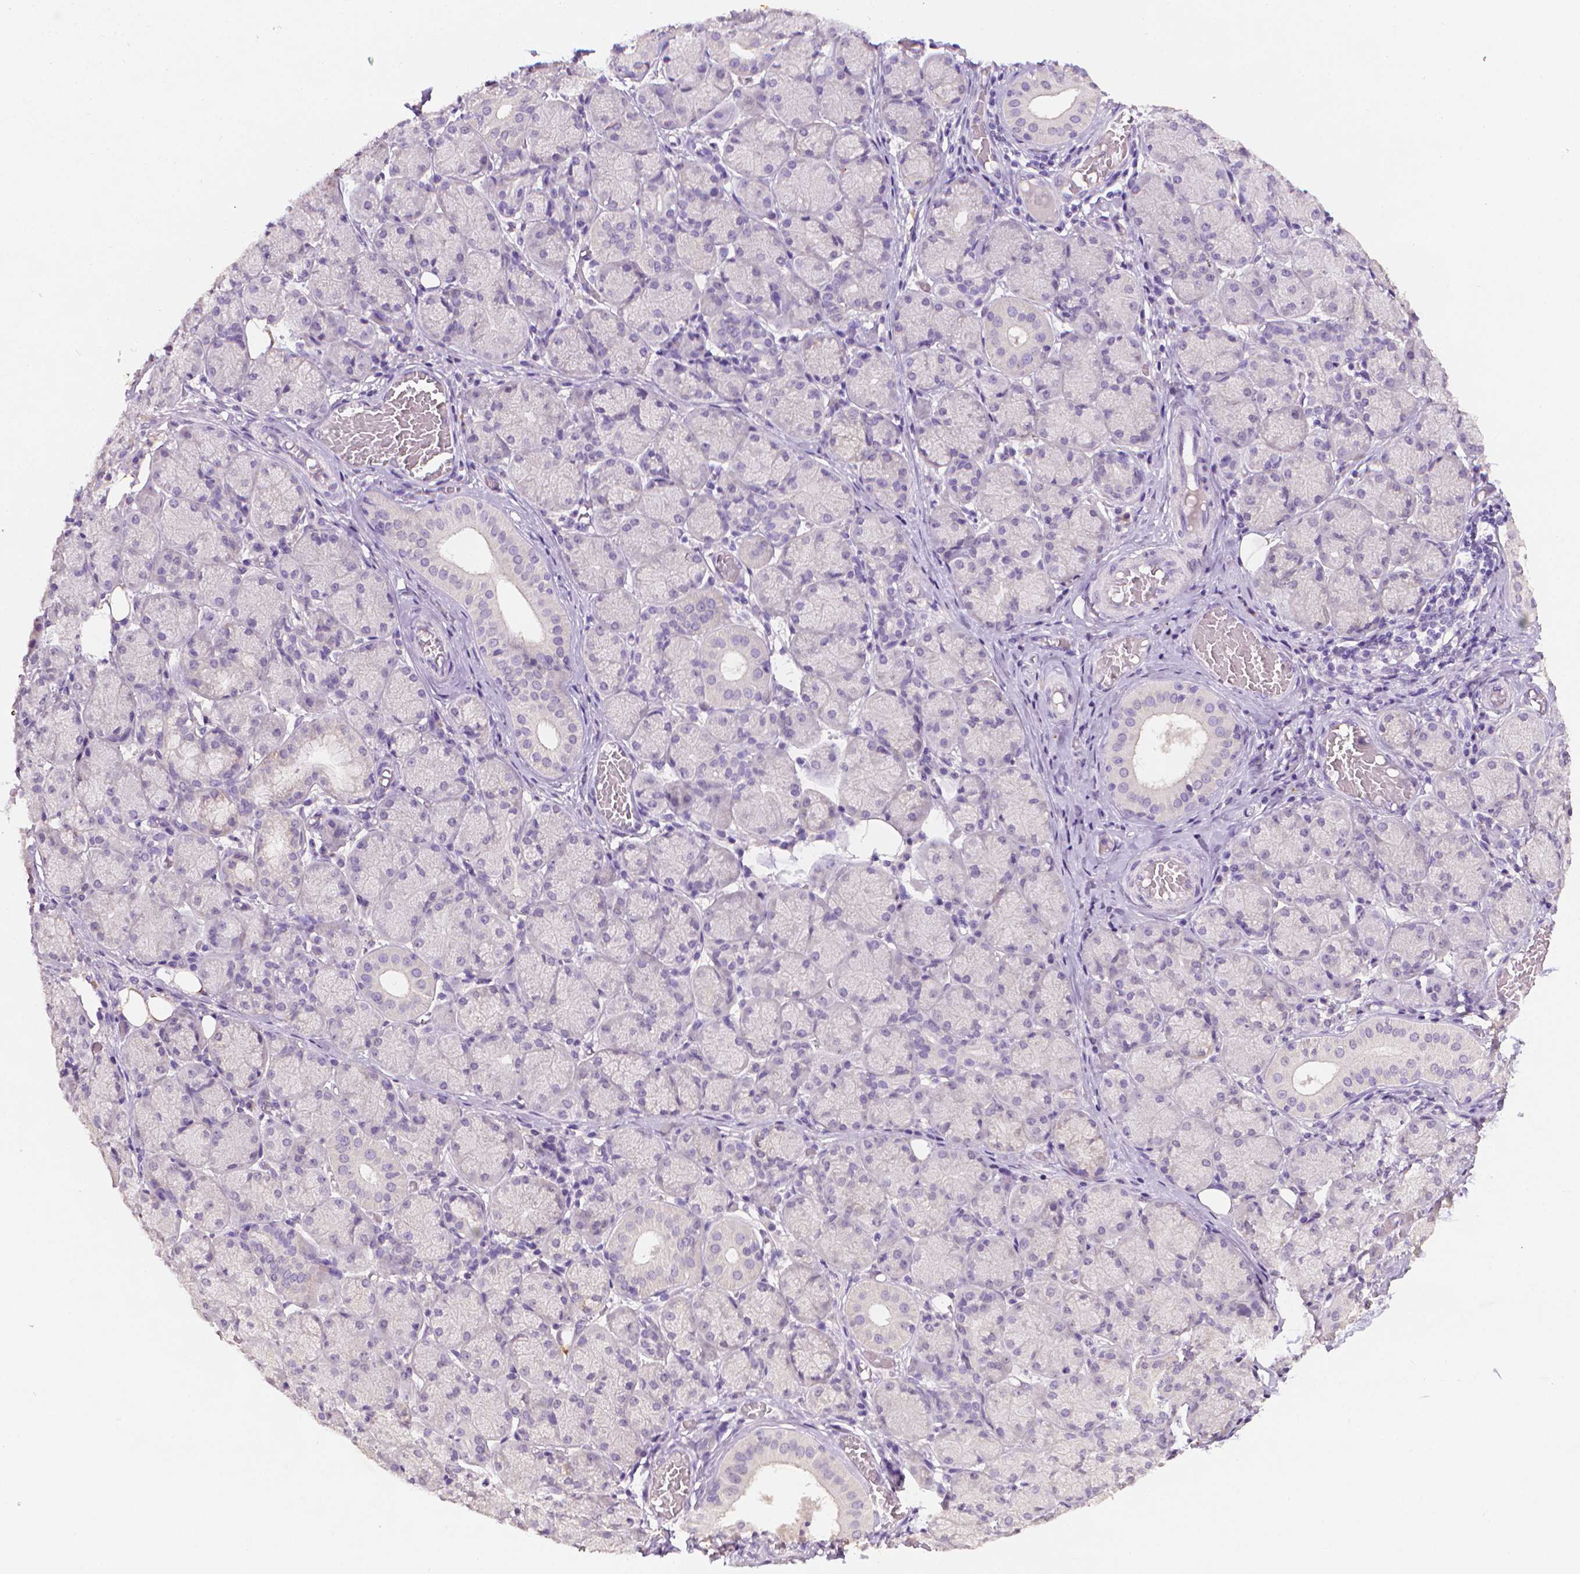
{"staining": {"intensity": "negative", "quantity": "none", "location": "none"}, "tissue": "salivary gland", "cell_type": "Glandular cells", "image_type": "normal", "snomed": [{"axis": "morphology", "description": "Normal tissue, NOS"}, {"axis": "topography", "description": "Salivary gland"}, {"axis": "topography", "description": "Peripheral nerve tissue"}], "caption": "DAB immunohistochemical staining of benign salivary gland shows no significant expression in glandular cells. Nuclei are stained in blue.", "gene": "FASN", "patient": {"sex": "female", "age": 24}}